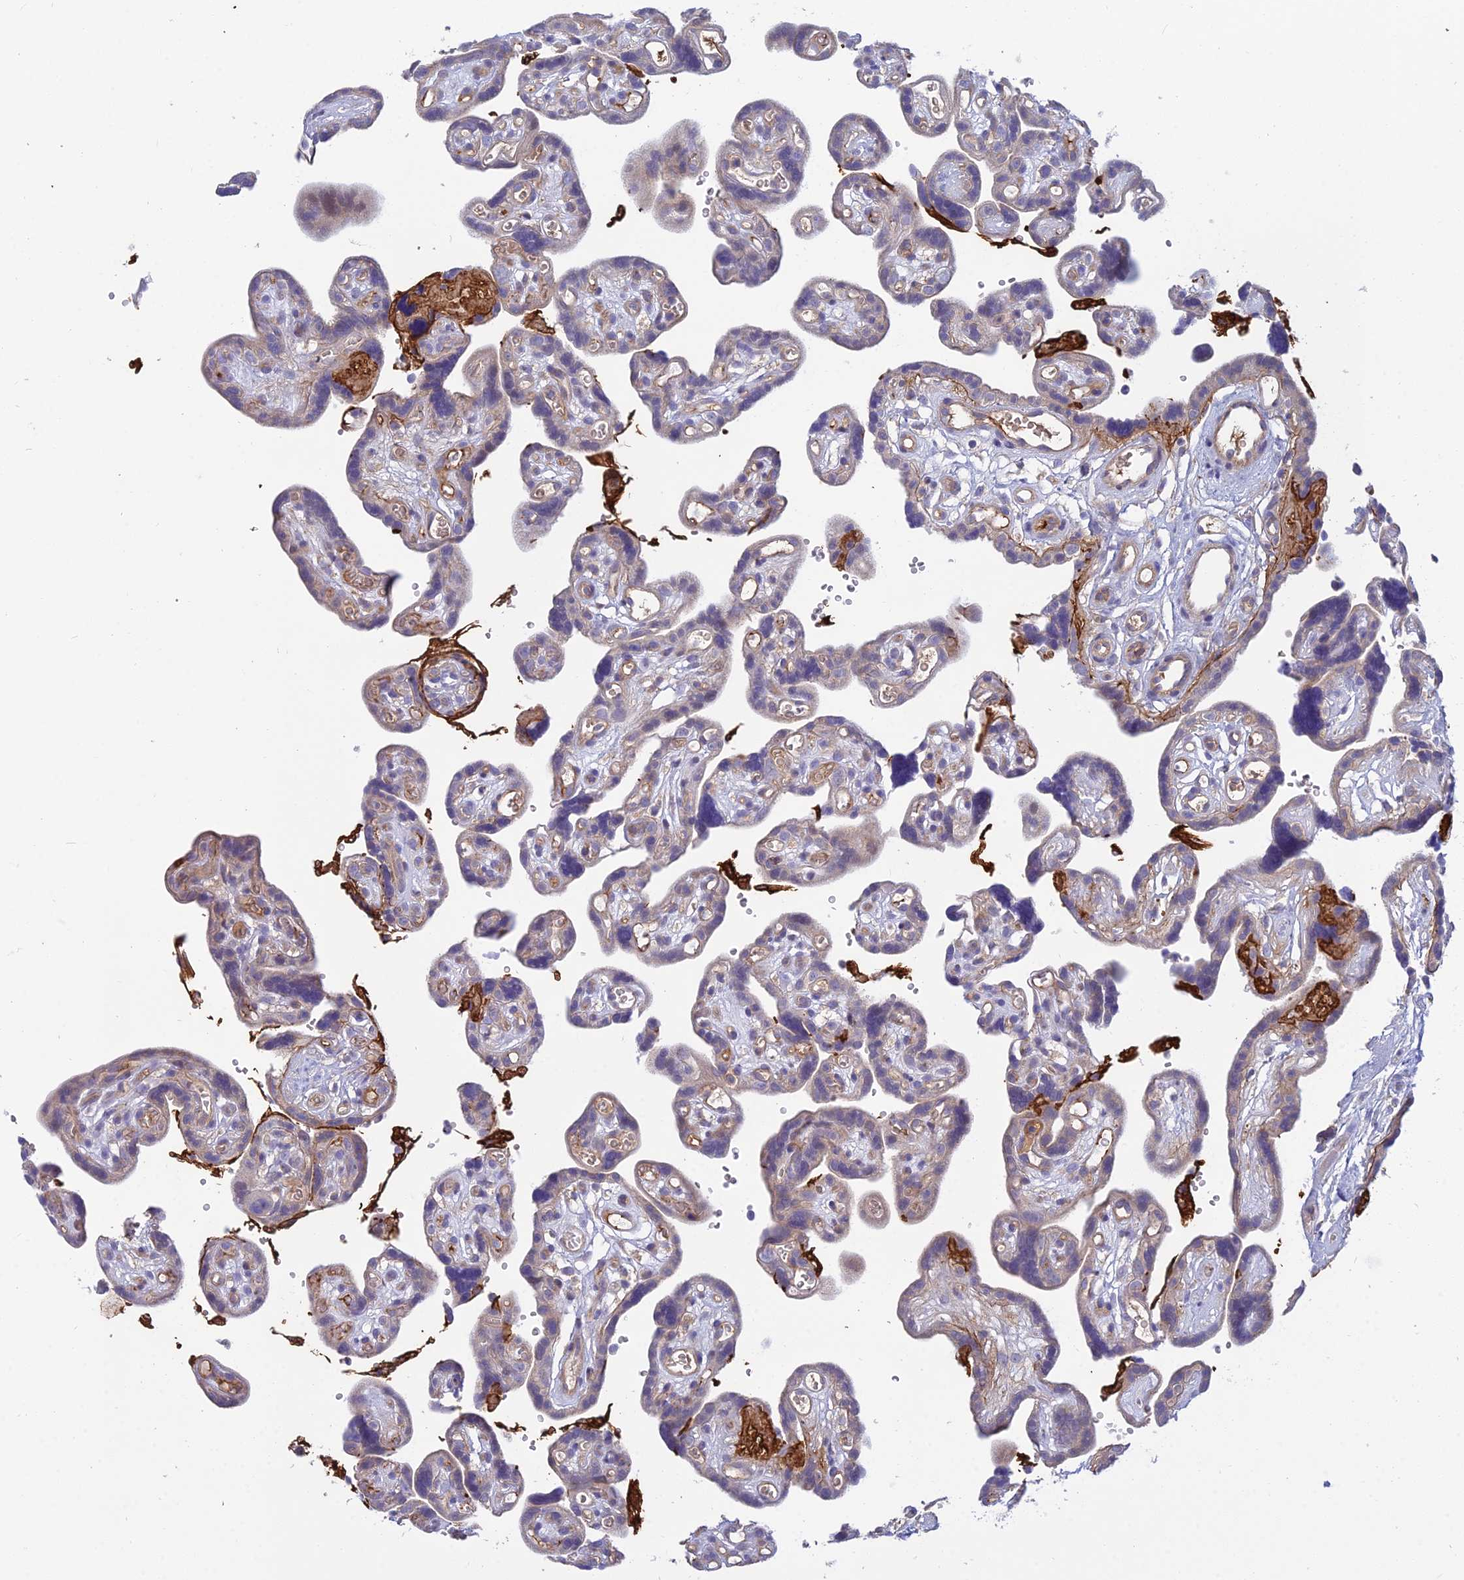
{"staining": {"intensity": "negative", "quantity": "none", "location": "none"}, "tissue": "placenta", "cell_type": "Decidual cells", "image_type": "normal", "snomed": [{"axis": "morphology", "description": "Normal tissue, NOS"}, {"axis": "topography", "description": "Placenta"}], "caption": "Image shows no protein expression in decidual cells of unremarkable placenta.", "gene": "DUS2", "patient": {"sex": "female", "age": 30}}